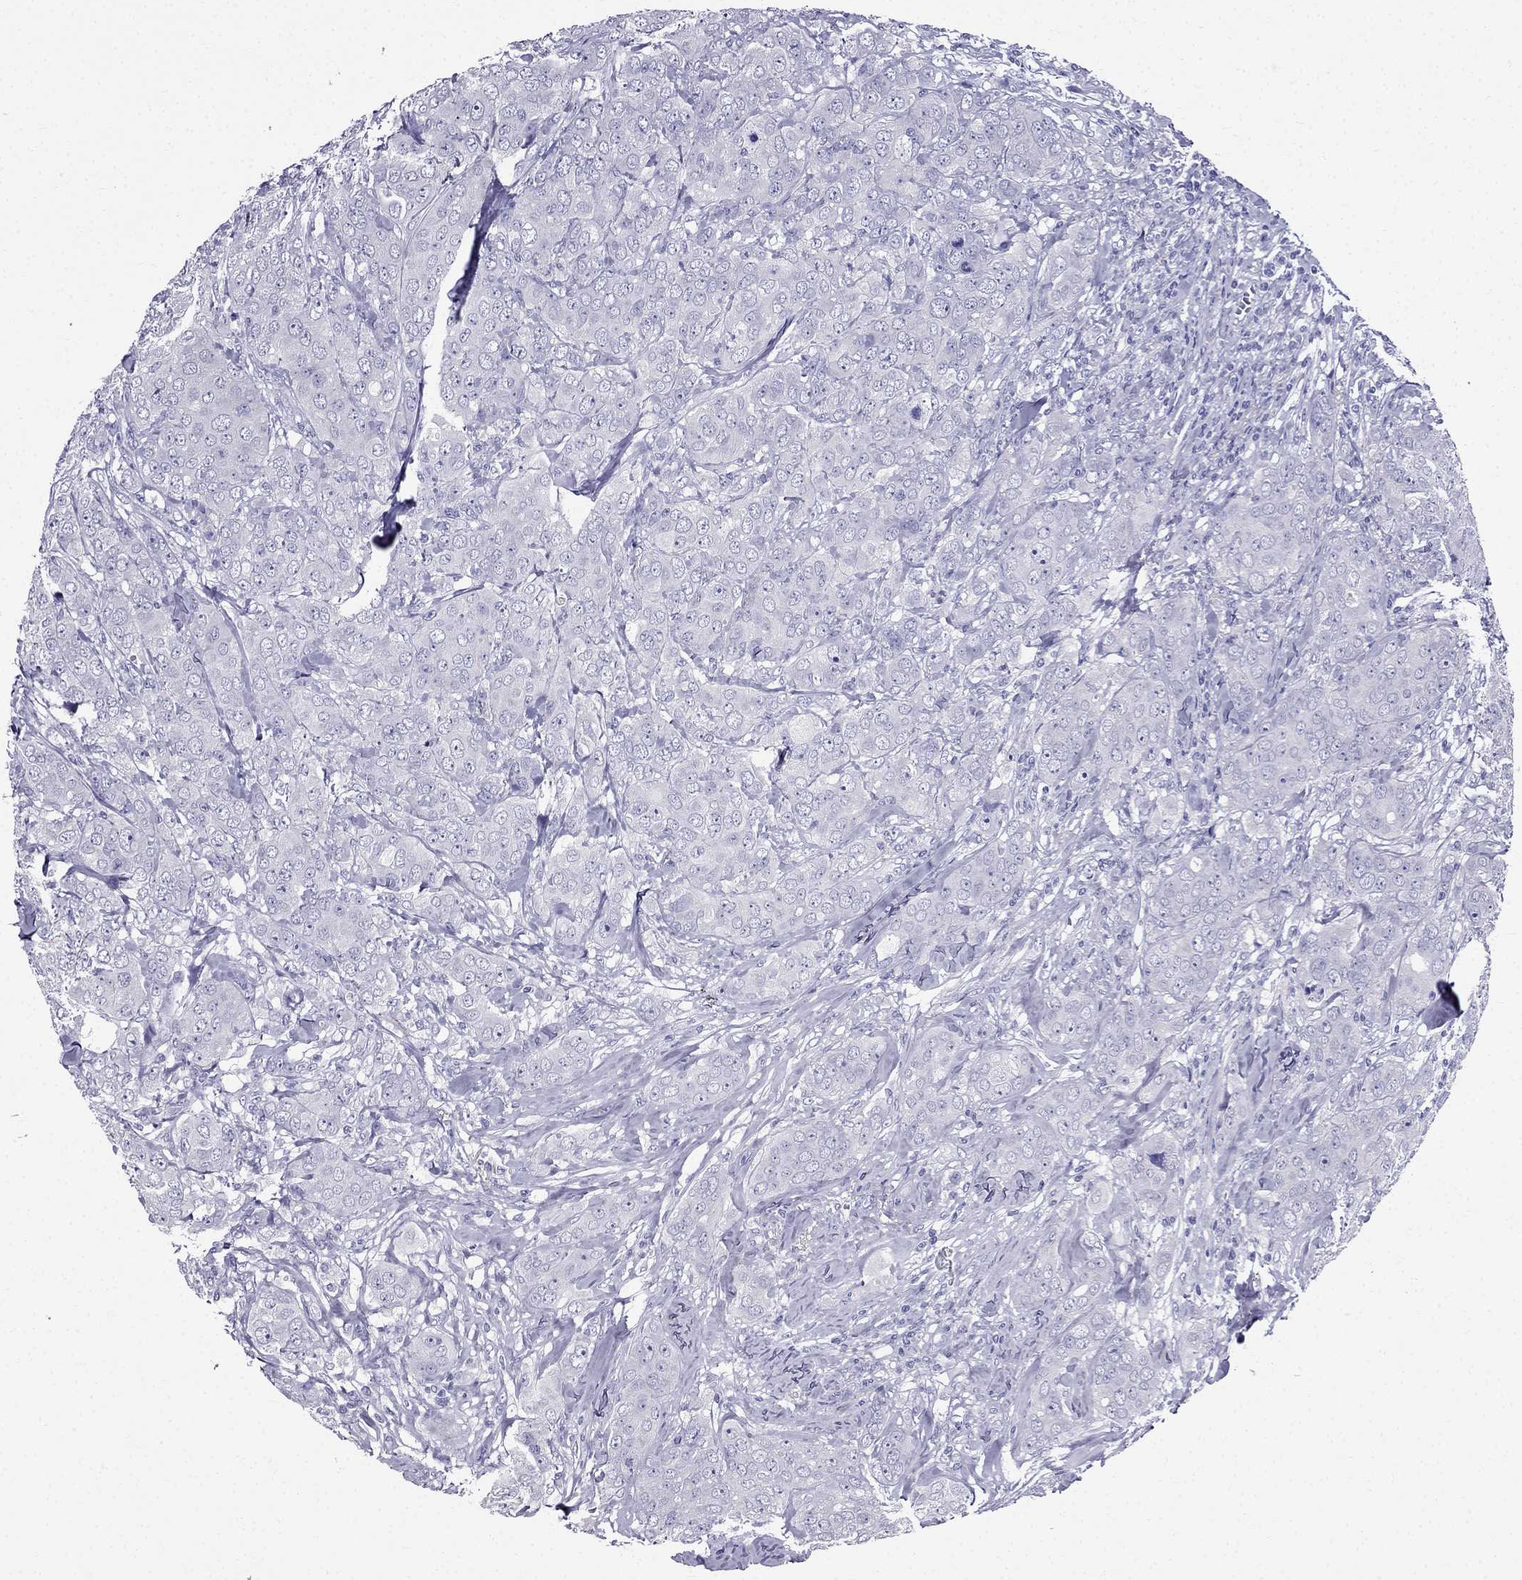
{"staining": {"intensity": "negative", "quantity": "none", "location": "none"}, "tissue": "breast cancer", "cell_type": "Tumor cells", "image_type": "cancer", "snomed": [{"axis": "morphology", "description": "Duct carcinoma"}, {"axis": "topography", "description": "Breast"}], "caption": "An image of human breast invasive ductal carcinoma is negative for staining in tumor cells.", "gene": "ZNF541", "patient": {"sex": "female", "age": 43}}